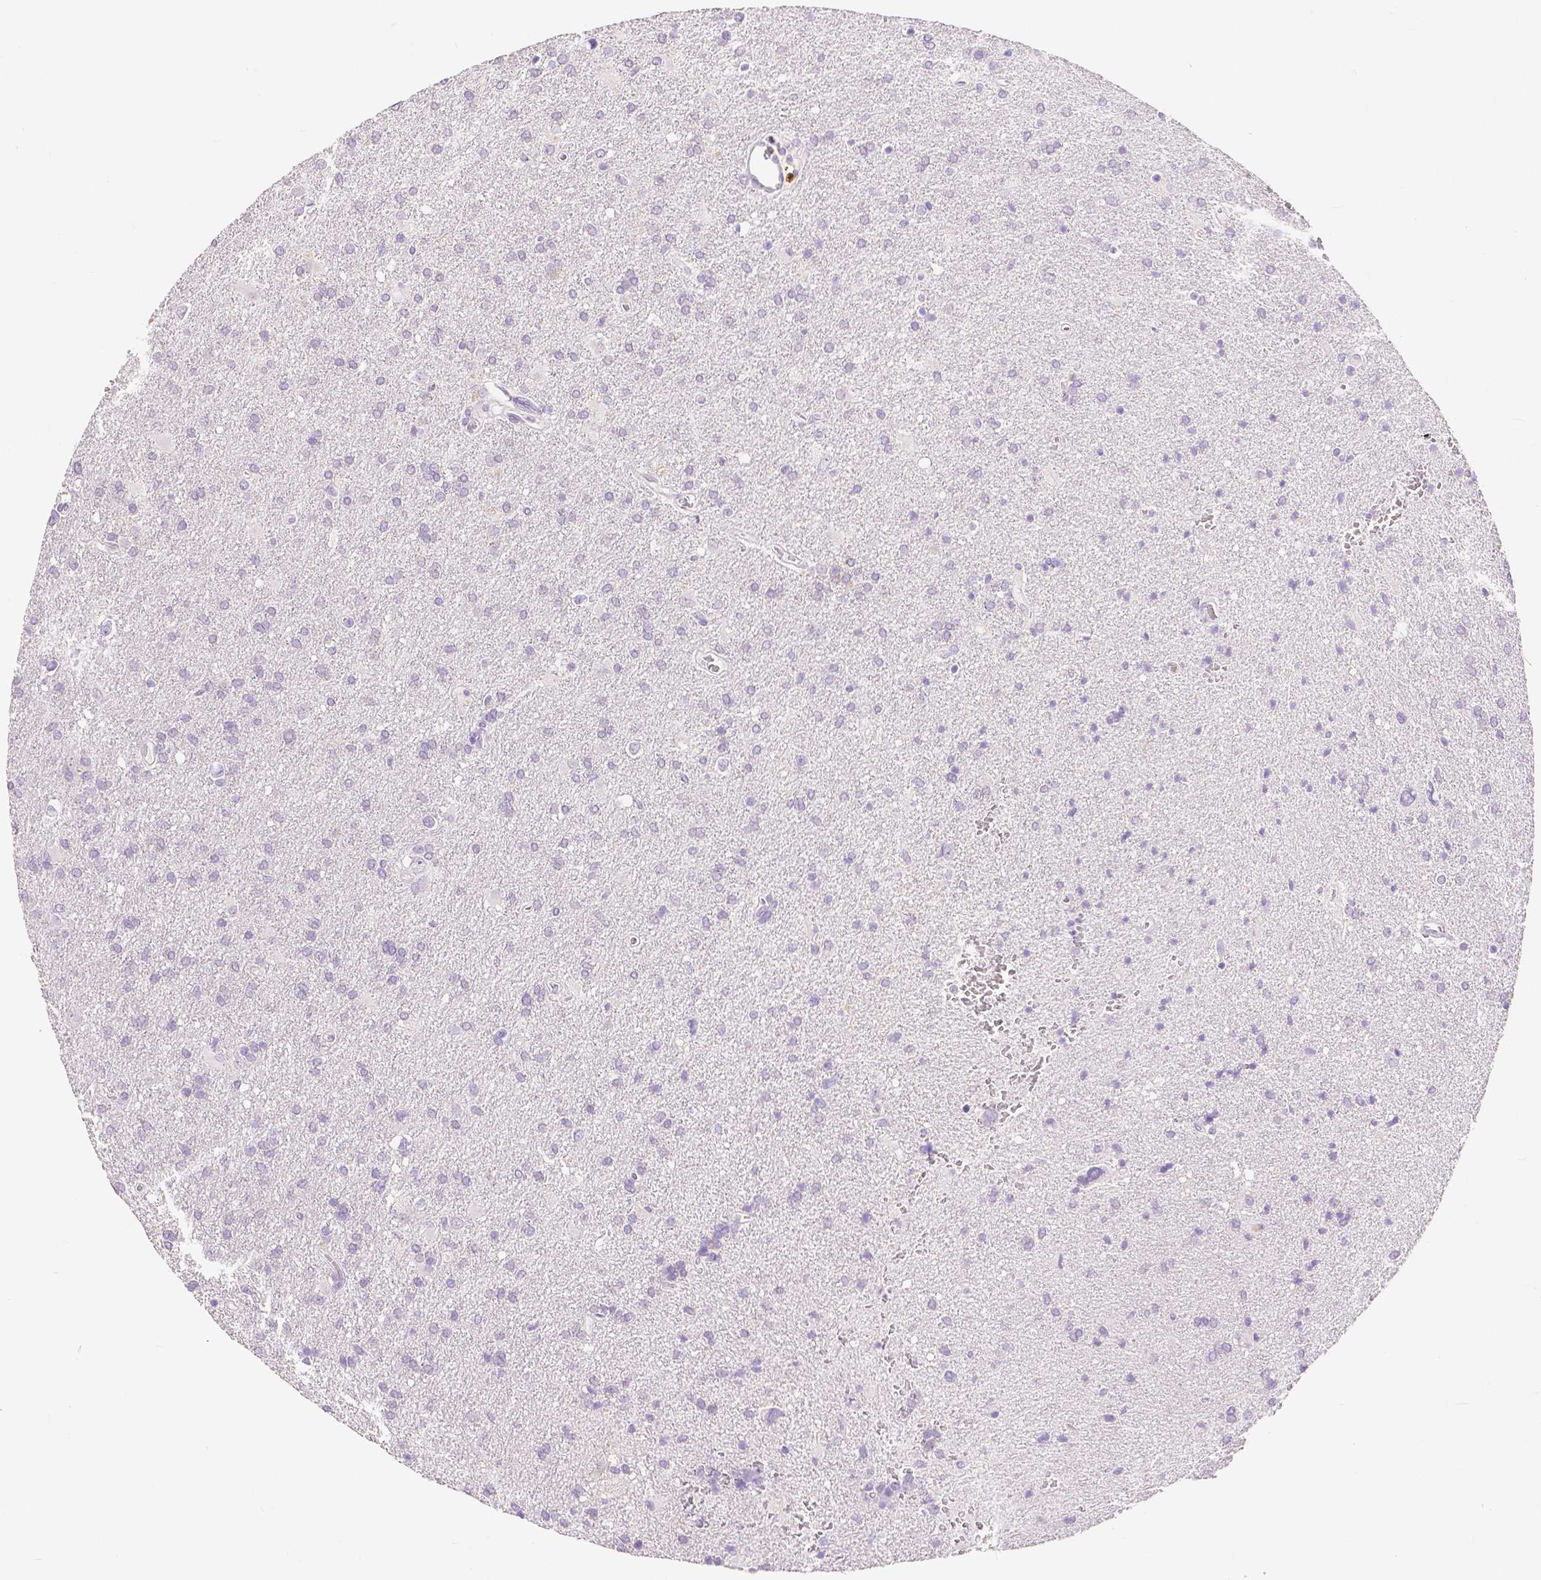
{"staining": {"intensity": "negative", "quantity": "none", "location": "none"}, "tissue": "glioma", "cell_type": "Tumor cells", "image_type": "cancer", "snomed": [{"axis": "morphology", "description": "Glioma, malignant, Low grade"}, {"axis": "topography", "description": "Brain"}], "caption": "IHC of human glioma shows no staining in tumor cells.", "gene": "HNF1B", "patient": {"sex": "male", "age": 66}}